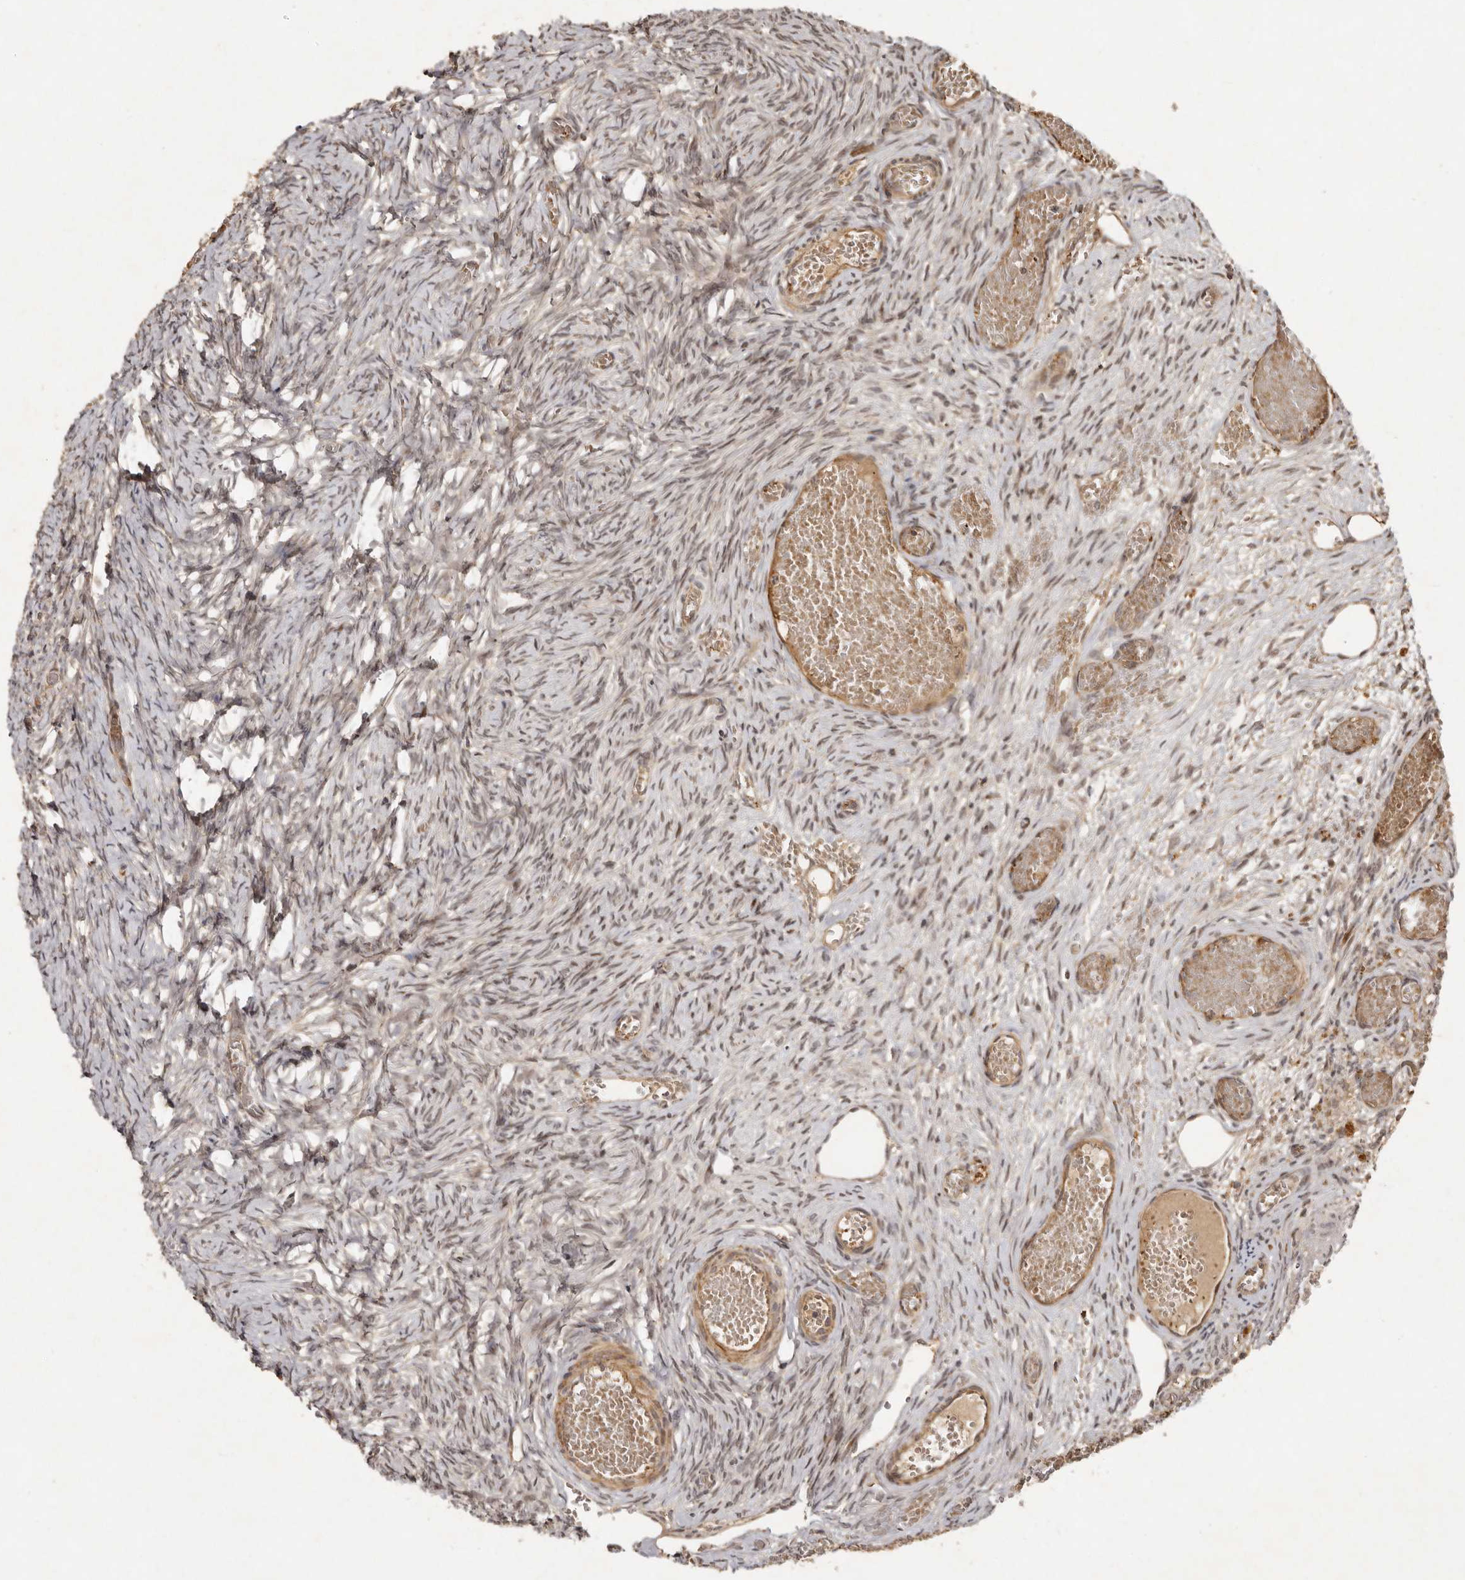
{"staining": {"intensity": "weak", "quantity": "25%-75%", "location": "cytoplasmic/membranous,nuclear"}, "tissue": "ovary", "cell_type": "Ovarian stroma cells", "image_type": "normal", "snomed": [{"axis": "morphology", "description": "Adenocarcinoma, NOS"}, {"axis": "topography", "description": "Endometrium"}], "caption": "A photomicrograph of human ovary stained for a protein exhibits weak cytoplasmic/membranous,nuclear brown staining in ovarian stroma cells.", "gene": "SEMA3A", "patient": {"sex": "female", "age": 32}}